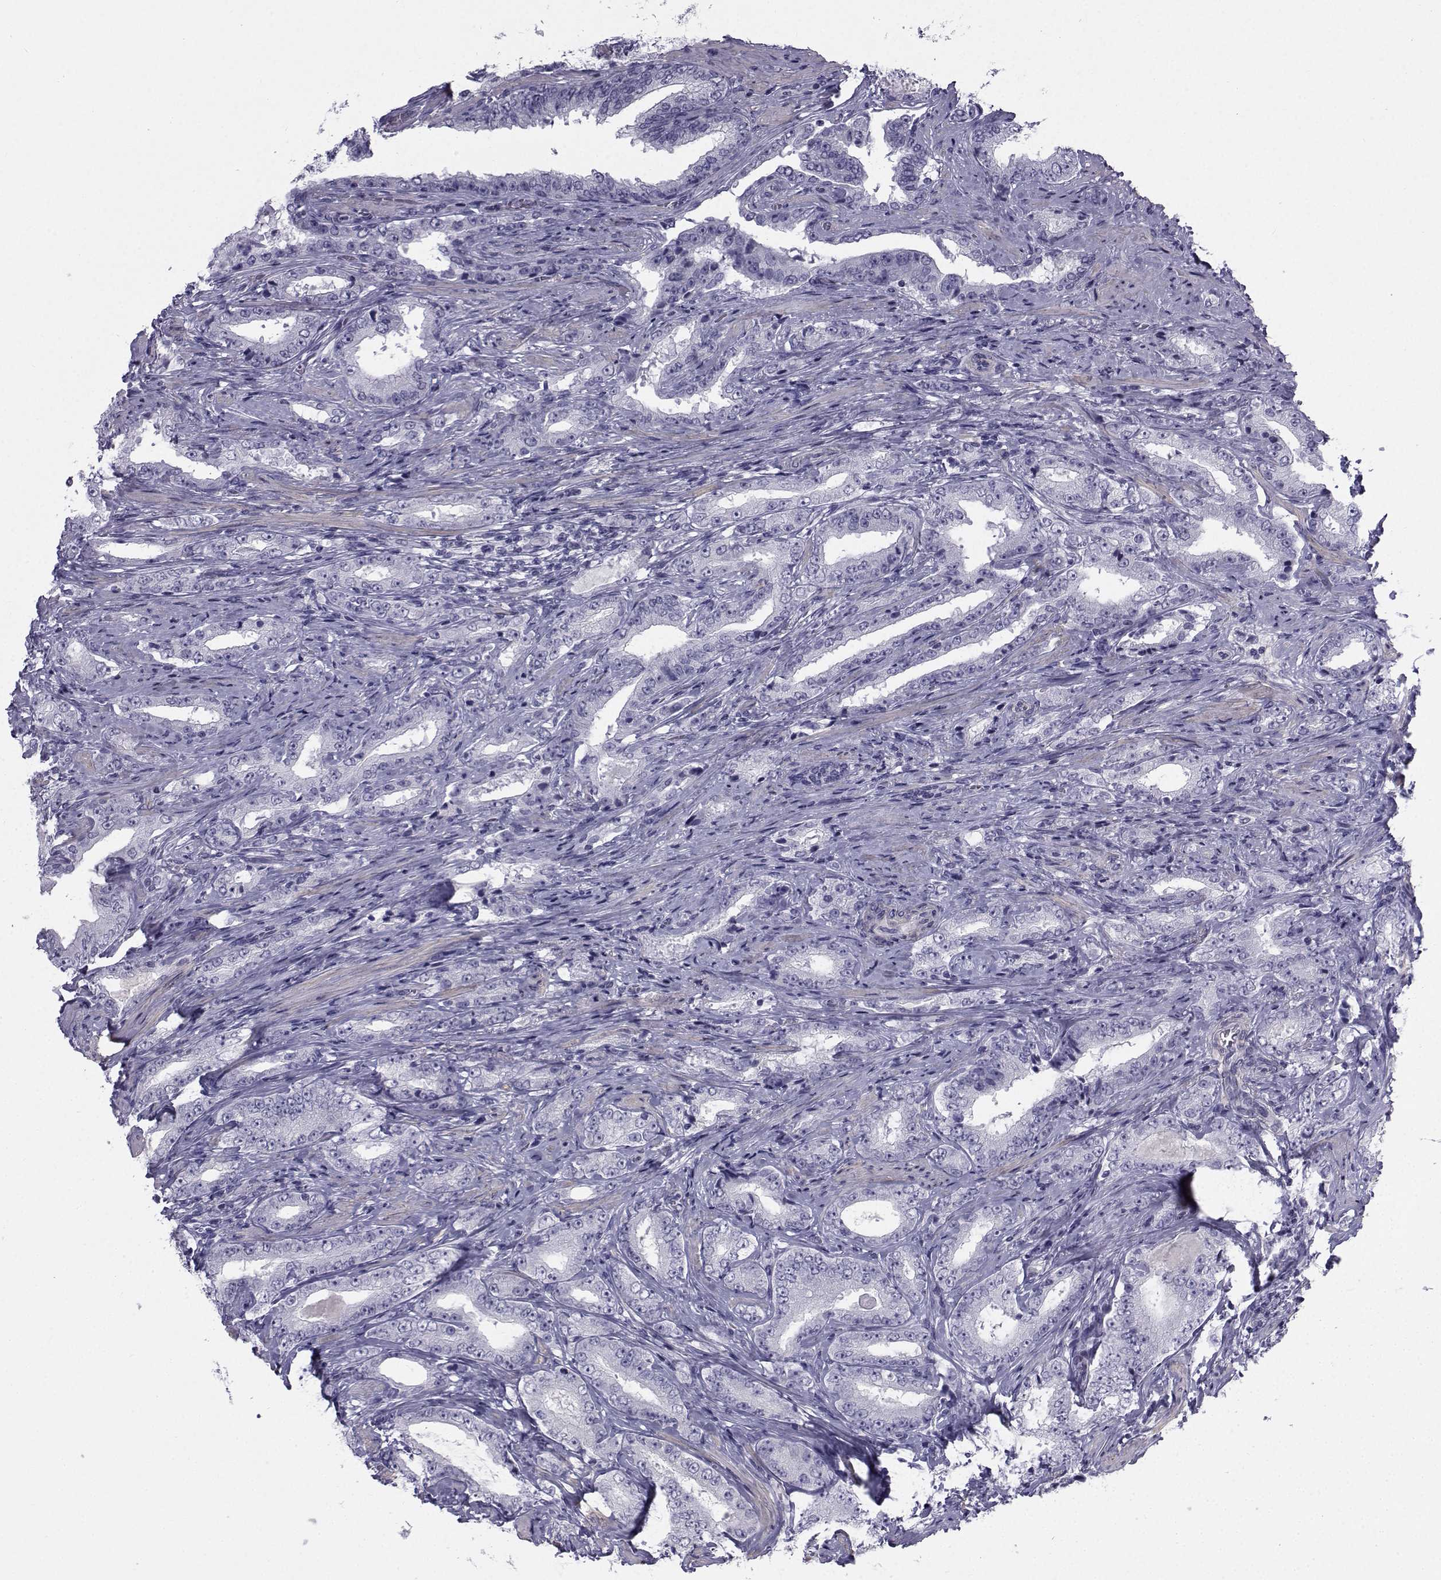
{"staining": {"intensity": "negative", "quantity": "none", "location": "none"}, "tissue": "prostate cancer", "cell_type": "Tumor cells", "image_type": "cancer", "snomed": [{"axis": "morphology", "description": "Adenocarcinoma, Low grade"}, {"axis": "topography", "description": "Prostate and seminal vesicle, NOS"}], "caption": "This is an immunohistochemistry (IHC) photomicrograph of prostate cancer. There is no expression in tumor cells.", "gene": "SPANXD", "patient": {"sex": "male", "age": 61}}